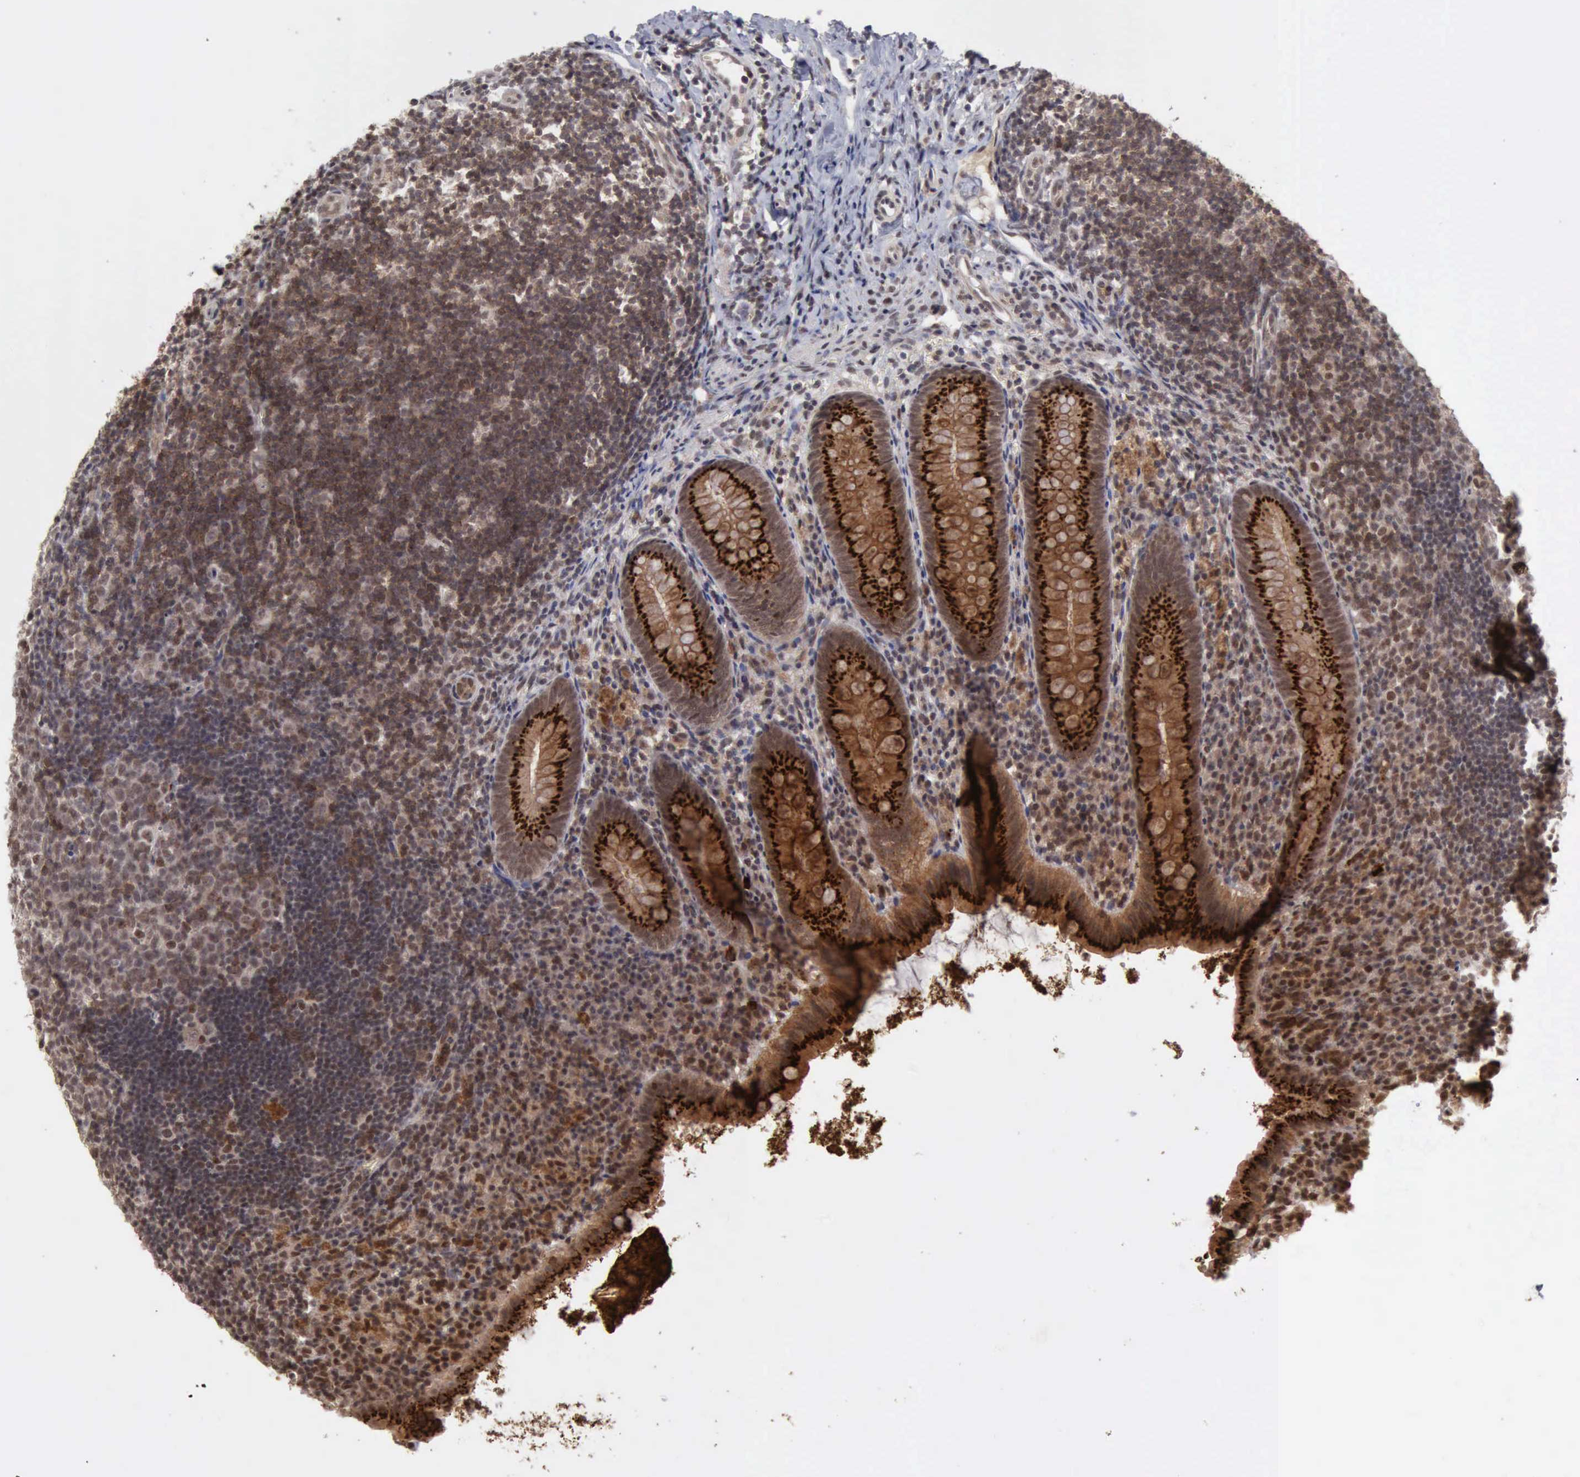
{"staining": {"intensity": "strong", "quantity": ">75%", "location": "cytoplasmic/membranous,nuclear"}, "tissue": "appendix", "cell_type": "Glandular cells", "image_type": "normal", "snomed": [{"axis": "morphology", "description": "Normal tissue, NOS"}, {"axis": "topography", "description": "Appendix"}], "caption": "This image exhibits benign appendix stained with immunohistochemistry to label a protein in brown. The cytoplasmic/membranous,nuclear of glandular cells show strong positivity for the protein. Nuclei are counter-stained blue.", "gene": "CDKN2A", "patient": {"sex": "female", "age": 9}}